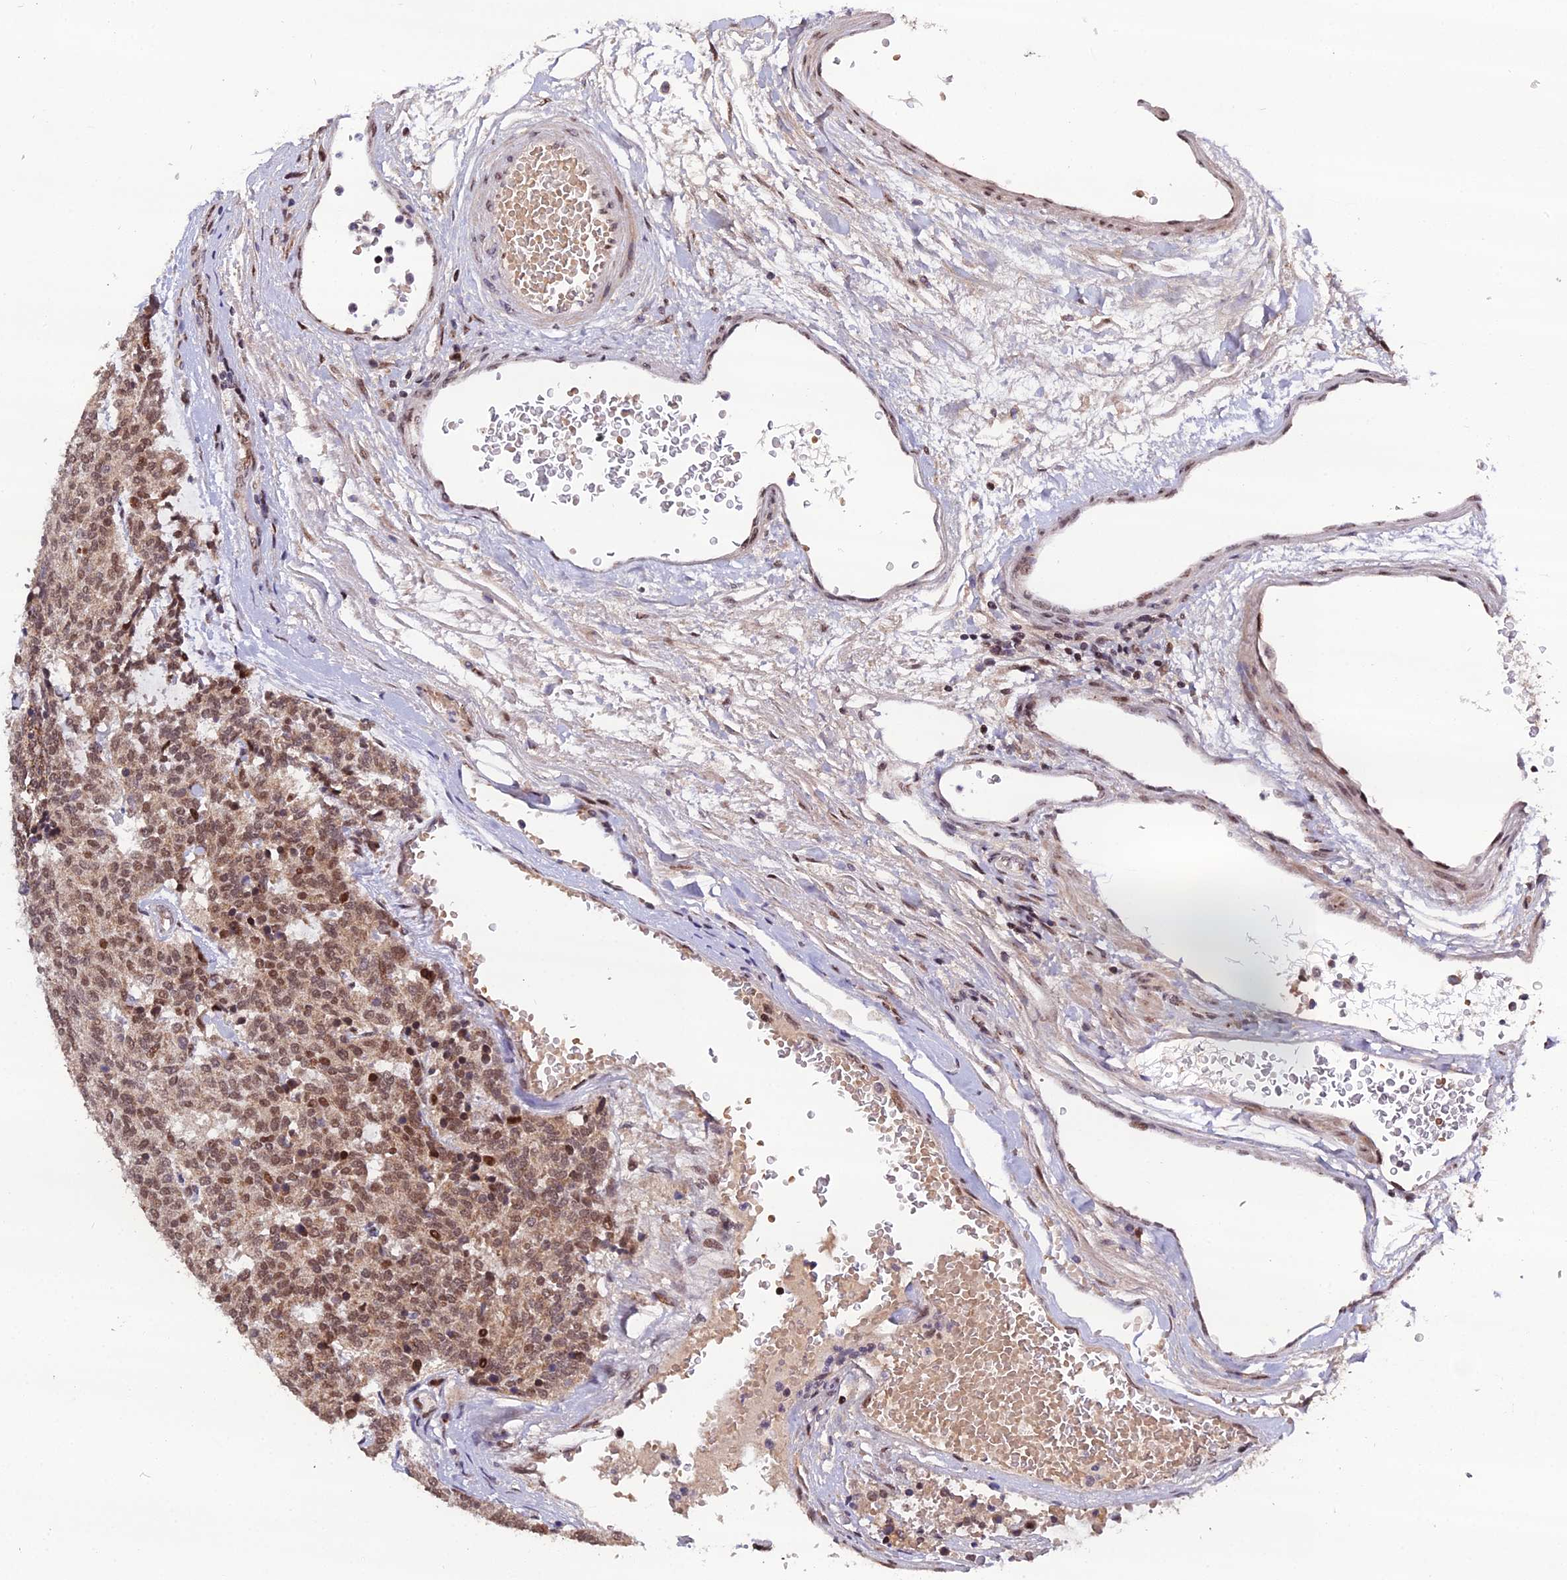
{"staining": {"intensity": "moderate", "quantity": ">75%", "location": "nuclear"}, "tissue": "carcinoid", "cell_type": "Tumor cells", "image_type": "cancer", "snomed": [{"axis": "morphology", "description": "Carcinoid, malignant, NOS"}, {"axis": "topography", "description": "Pancreas"}], "caption": "The immunohistochemical stain shows moderate nuclear positivity in tumor cells of carcinoid tissue.", "gene": "ARL2", "patient": {"sex": "female", "age": 54}}